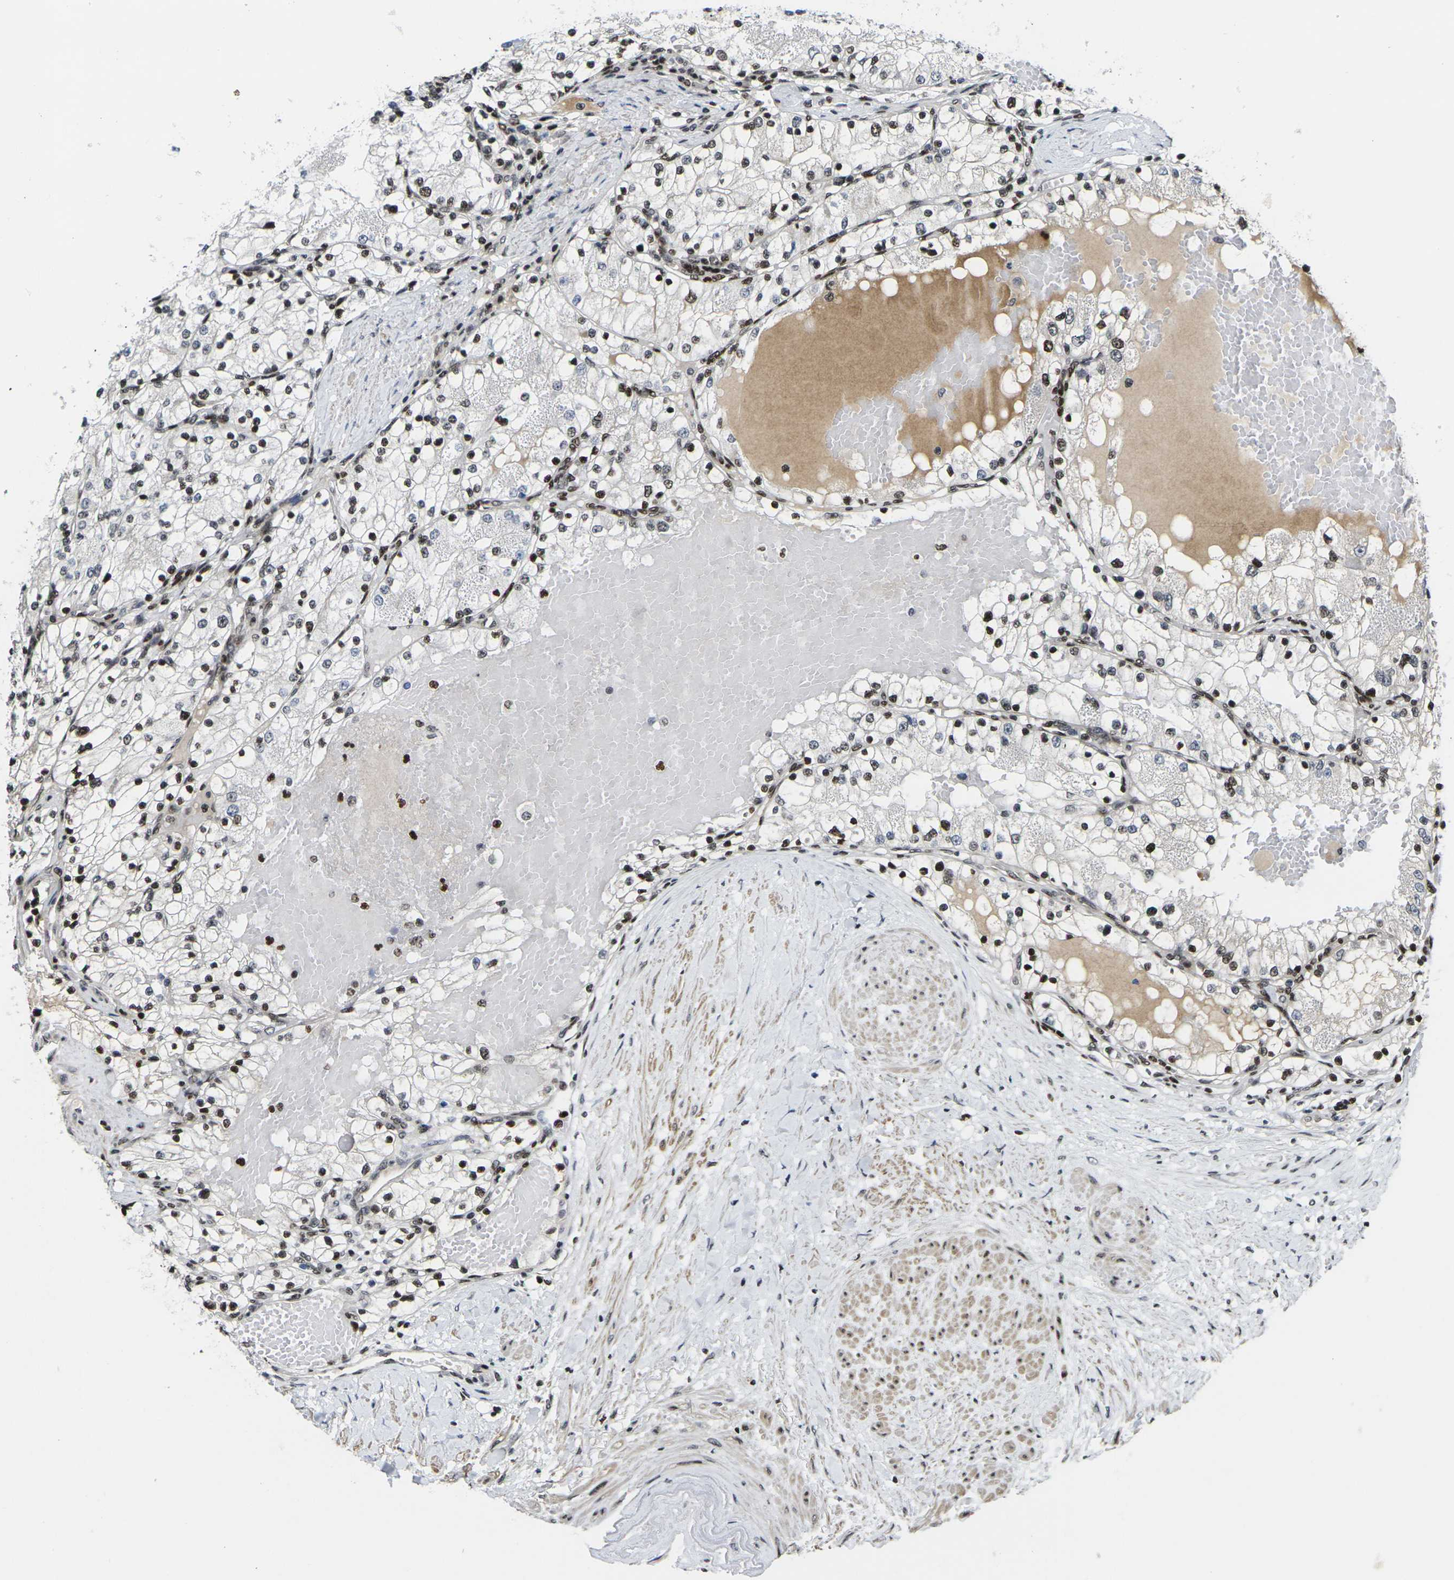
{"staining": {"intensity": "moderate", "quantity": "25%-75%", "location": "cytoplasmic/membranous,nuclear"}, "tissue": "renal cancer", "cell_type": "Tumor cells", "image_type": "cancer", "snomed": [{"axis": "morphology", "description": "Adenocarcinoma, NOS"}, {"axis": "topography", "description": "Kidney"}], "caption": "Immunohistochemistry (IHC) histopathology image of human adenocarcinoma (renal) stained for a protein (brown), which exhibits medium levels of moderate cytoplasmic/membranous and nuclear staining in about 25%-75% of tumor cells.", "gene": "H1-10", "patient": {"sex": "male", "age": 68}}